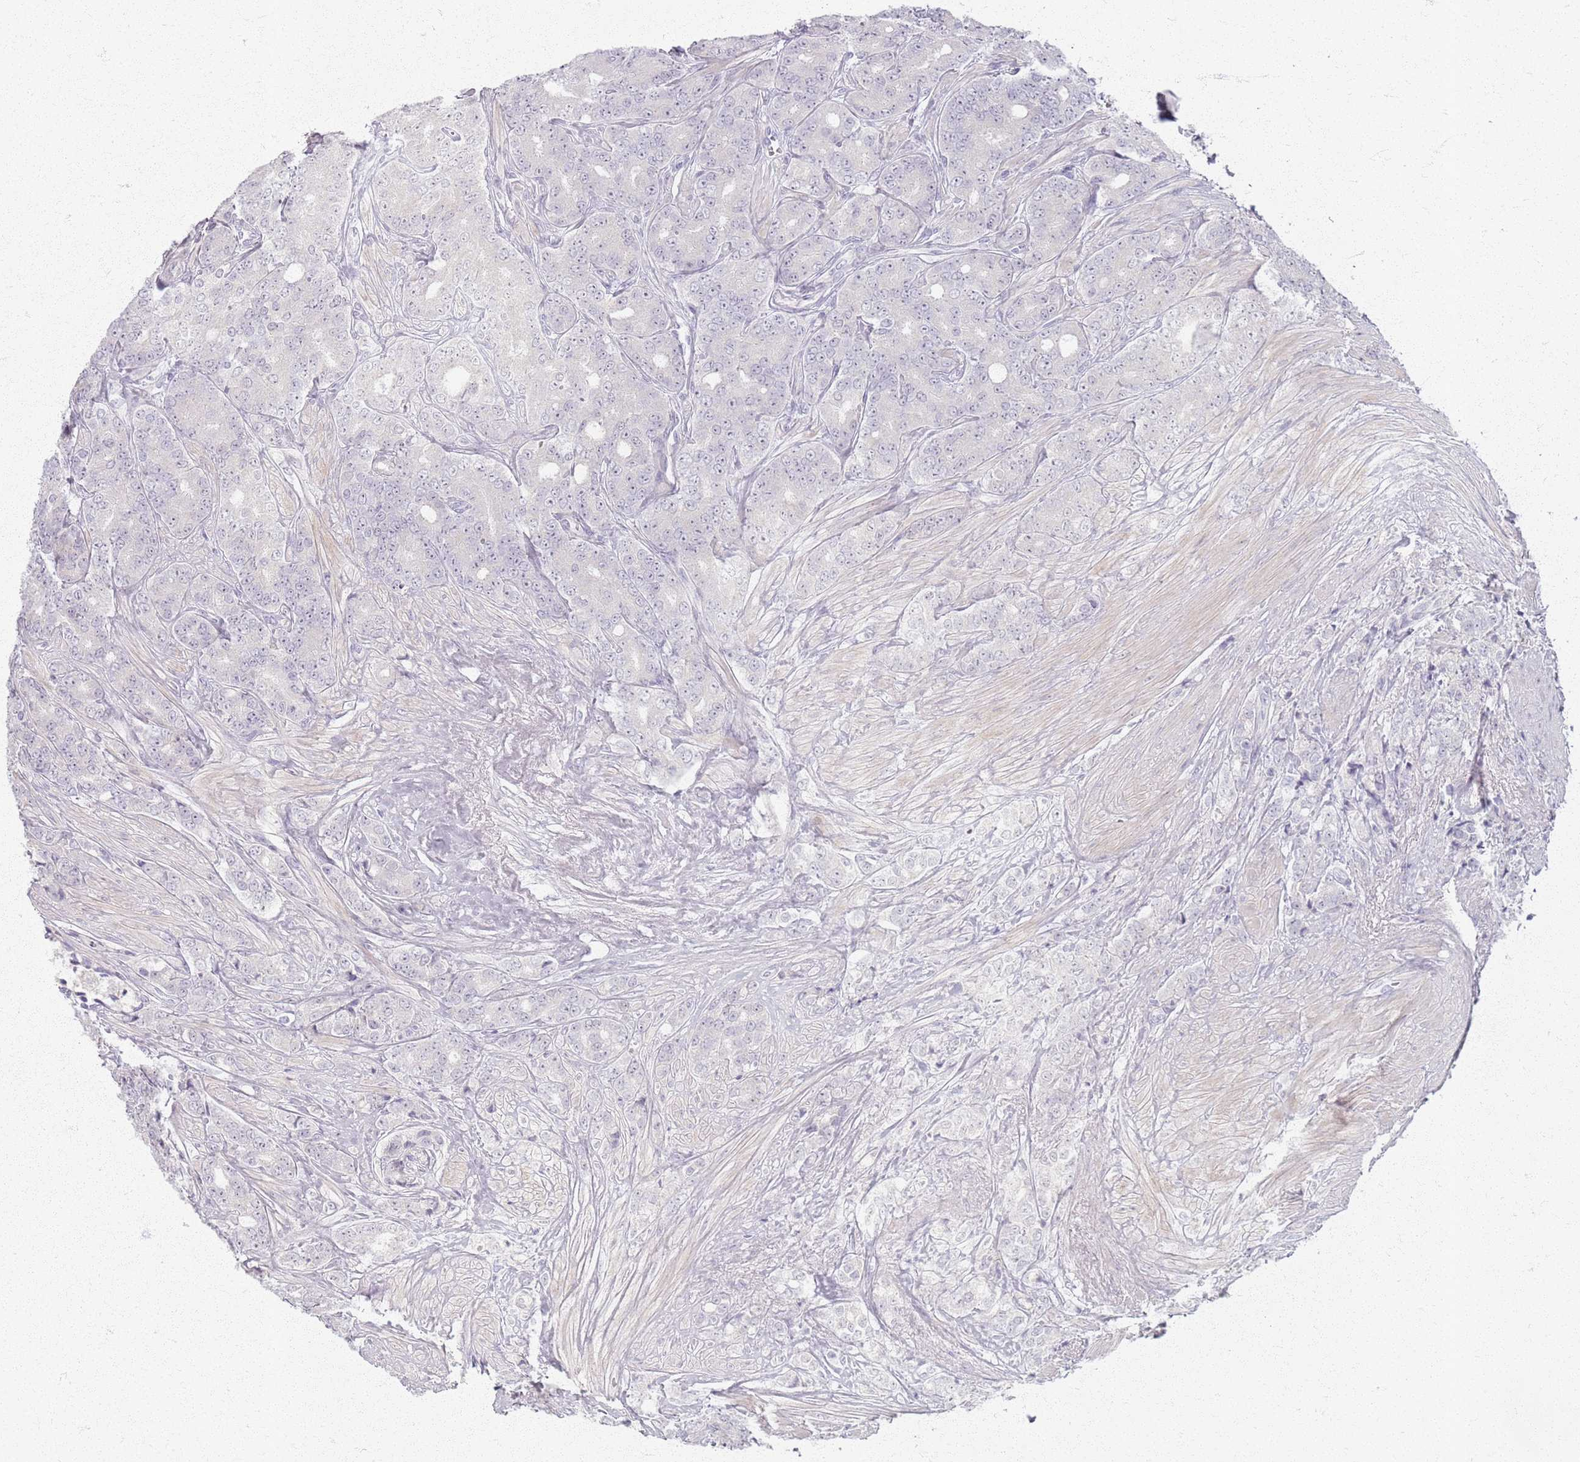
{"staining": {"intensity": "negative", "quantity": "none", "location": "none"}, "tissue": "prostate cancer", "cell_type": "Tumor cells", "image_type": "cancer", "snomed": [{"axis": "morphology", "description": "Adenocarcinoma, High grade"}, {"axis": "topography", "description": "Prostate"}], "caption": "A high-resolution image shows IHC staining of prostate adenocarcinoma (high-grade), which shows no significant expression in tumor cells. (DAB IHC with hematoxylin counter stain).", "gene": "CRIPT", "patient": {"sex": "male", "age": 62}}